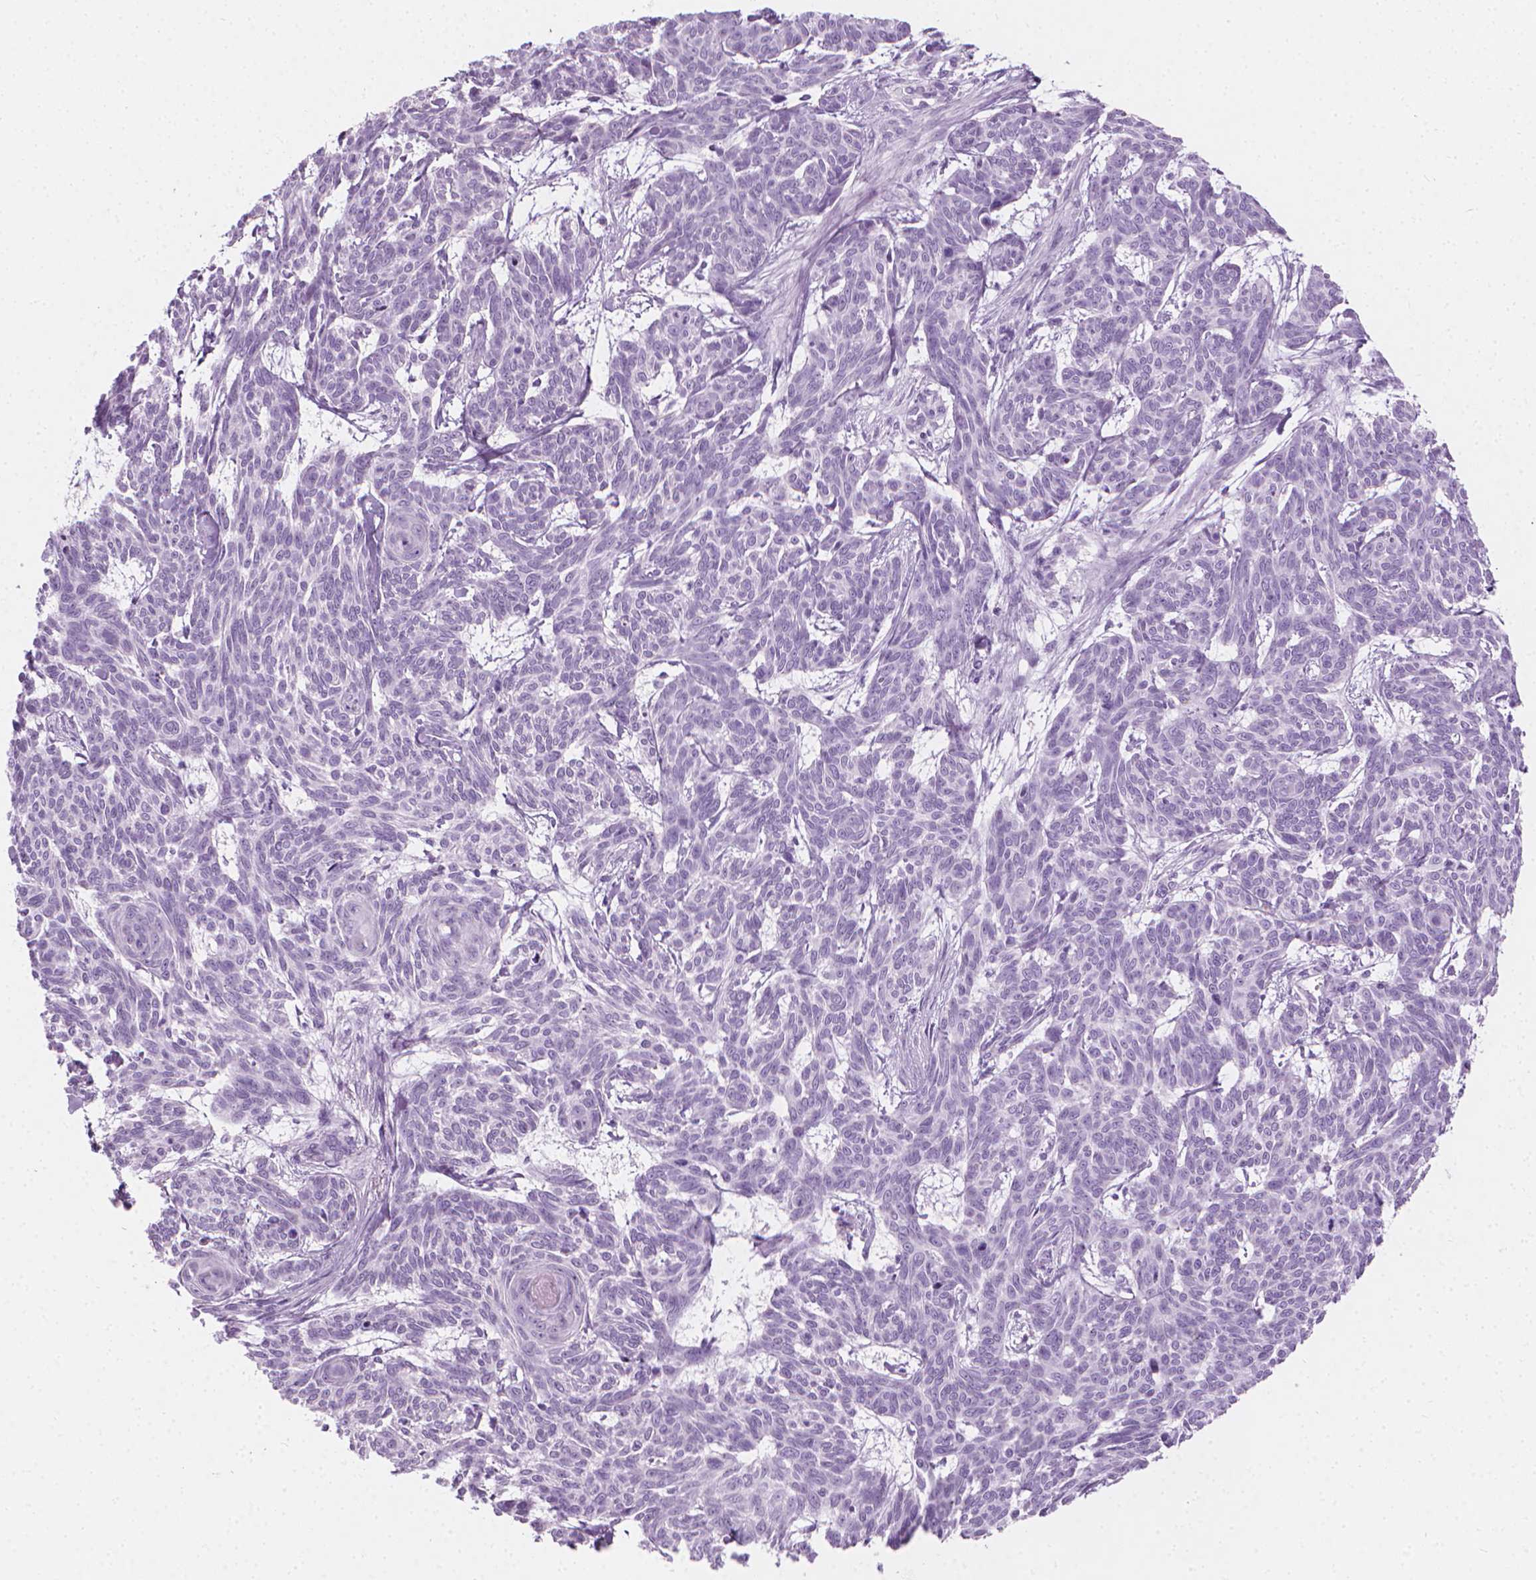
{"staining": {"intensity": "negative", "quantity": "none", "location": "none"}, "tissue": "skin cancer", "cell_type": "Tumor cells", "image_type": "cancer", "snomed": [{"axis": "morphology", "description": "Basal cell carcinoma"}, {"axis": "topography", "description": "Skin"}], "caption": "DAB immunohistochemical staining of human skin basal cell carcinoma reveals no significant positivity in tumor cells. Nuclei are stained in blue.", "gene": "SCG3", "patient": {"sex": "female", "age": 93}}